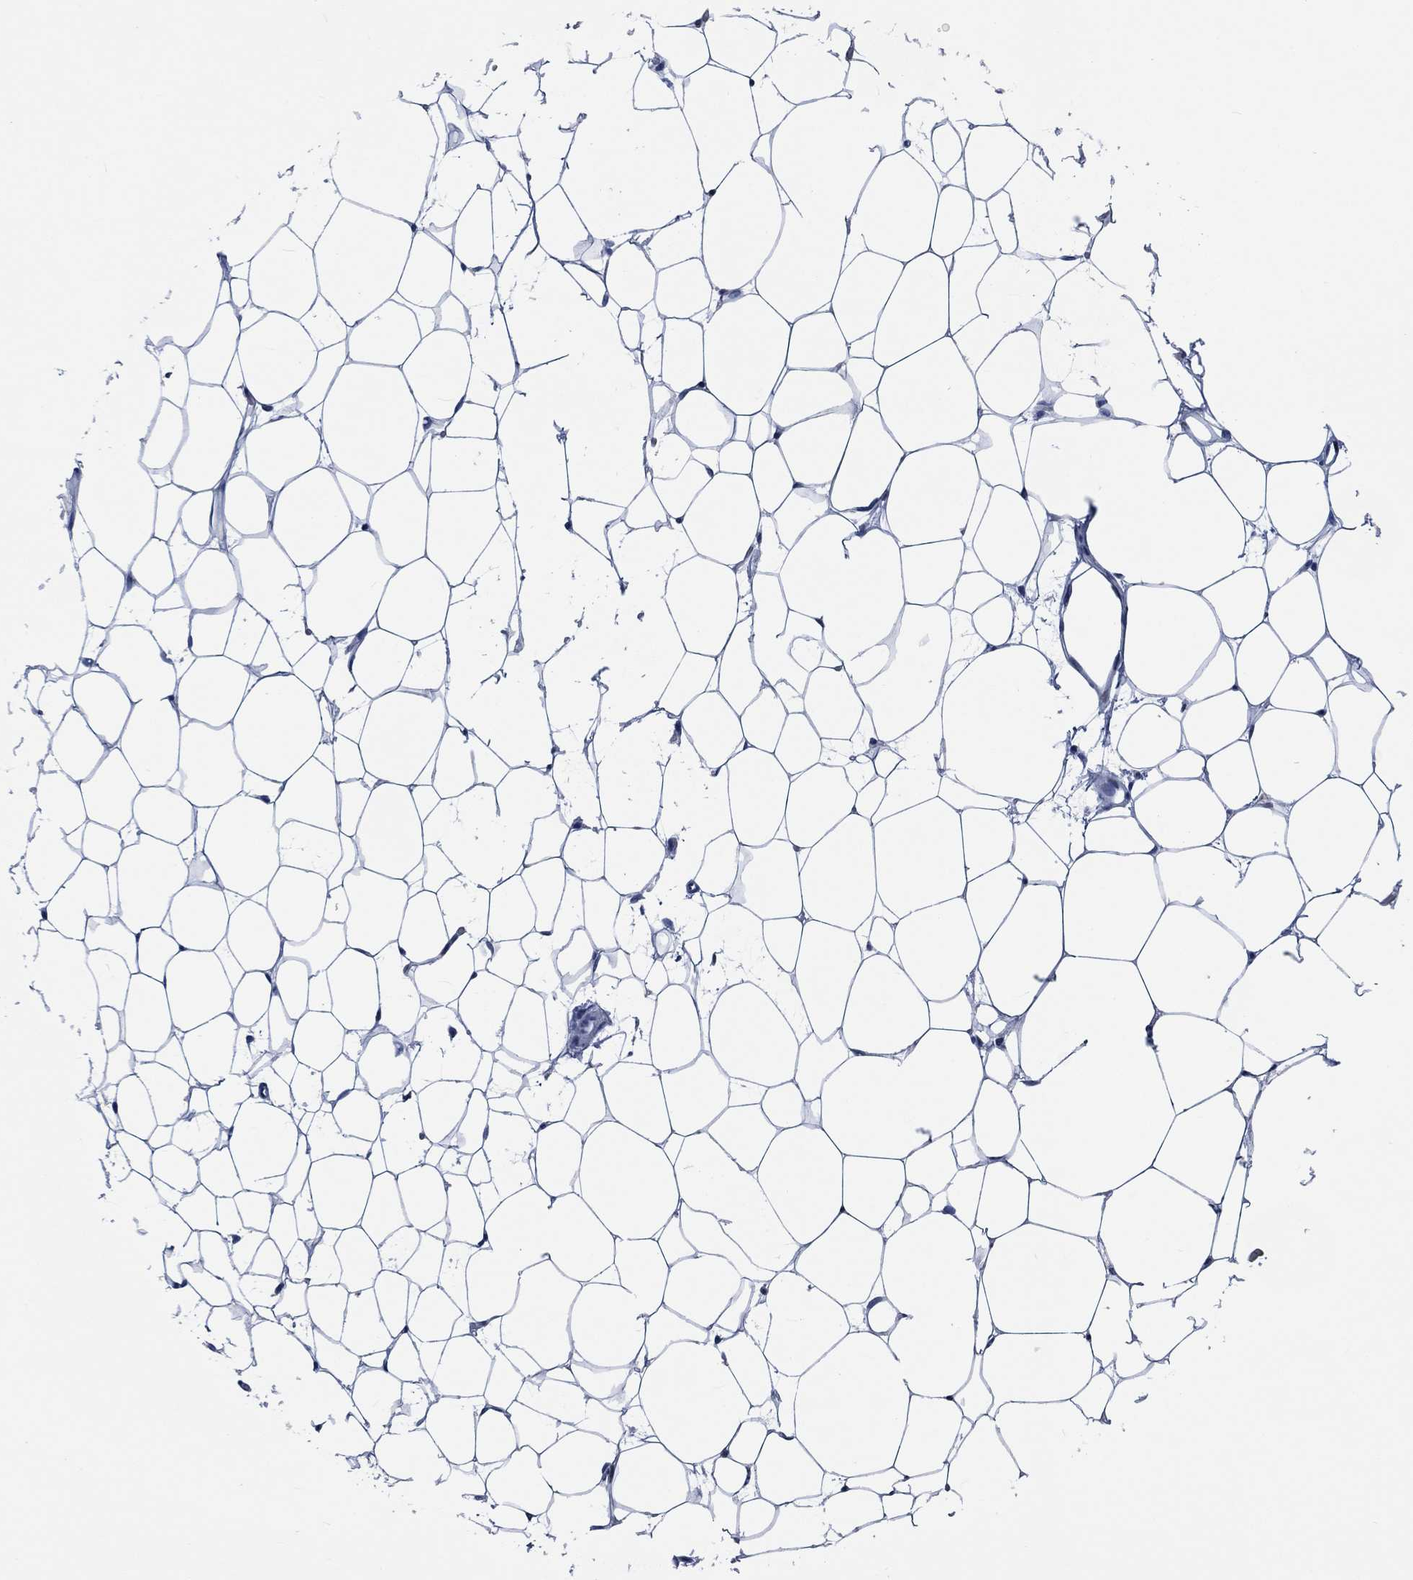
{"staining": {"intensity": "negative", "quantity": "none", "location": "none"}, "tissue": "breast", "cell_type": "Adipocytes", "image_type": "normal", "snomed": [{"axis": "morphology", "description": "Normal tissue, NOS"}, {"axis": "topography", "description": "Breast"}], "caption": "This image is of normal breast stained with immunohistochemistry (IHC) to label a protein in brown with the nuclei are counter-stained blue. There is no staining in adipocytes. (Immunohistochemistry, brightfield microscopy, high magnification).", "gene": "OBSCN", "patient": {"sex": "female", "age": 37}}